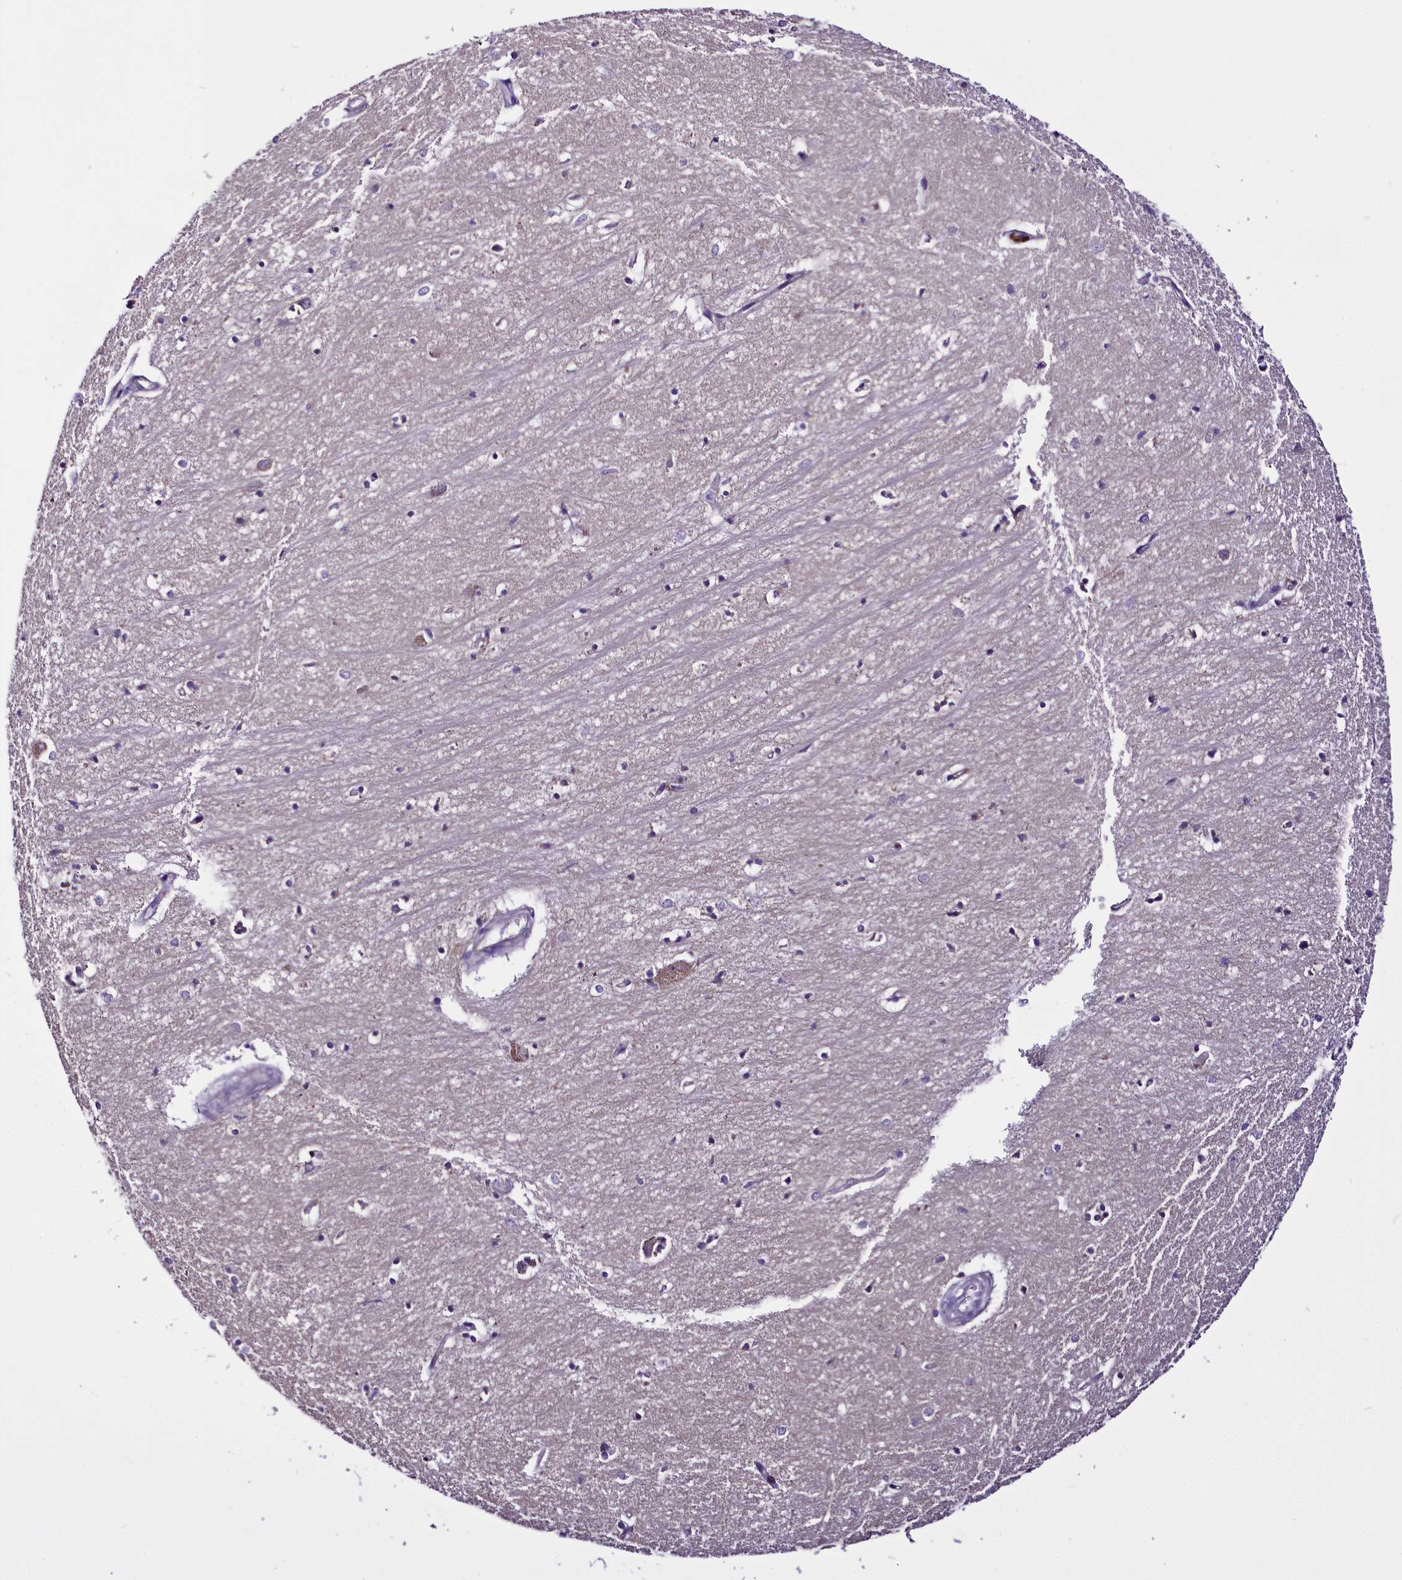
{"staining": {"intensity": "negative", "quantity": "none", "location": "none"}, "tissue": "hippocampus", "cell_type": "Glial cells", "image_type": "normal", "snomed": [{"axis": "morphology", "description": "Normal tissue, NOS"}, {"axis": "topography", "description": "Hippocampus"}], "caption": "Immunohistochemical staining of normal human hippocampus shows no significant expression in glial cells. (DAB immunohistochemistry with hematoxylin counter stain).", "gene": "C9orf40", "patient": {"sex": "female", "age": 64}}